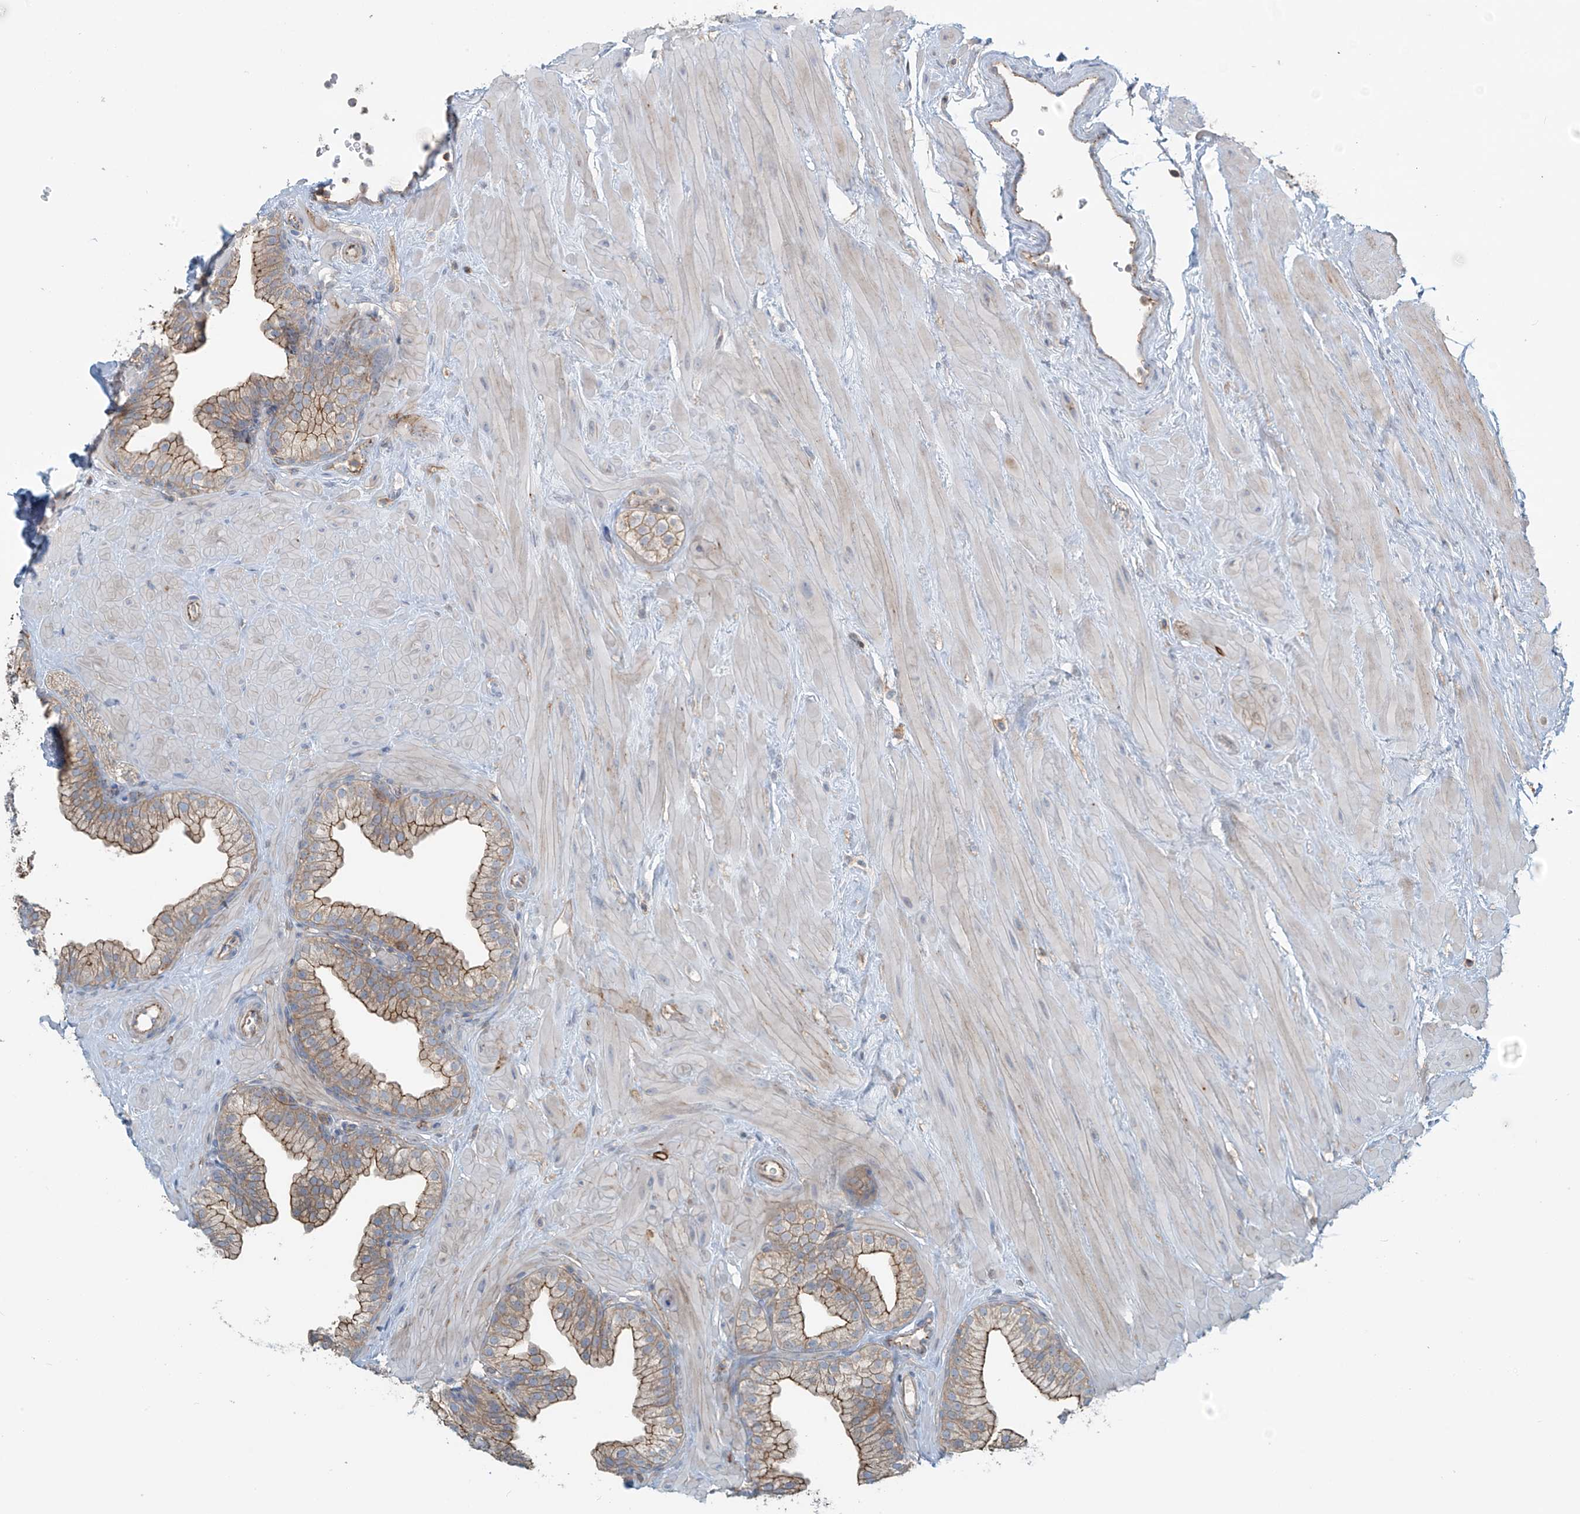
{"staining": {"intensity": "moderate", "quantity": ">75%", "location": "cytoplasmic/membranous"}, "tissue": "prostate", "cell_type": "Glandular cells", "image_type": "normal", "snomed": [{"axis": "morphology", "description": "Normal tissue, NOS"}, {"axis": "morphology", "description": "Urothelial carcinoma, Low grade"}, {"axis": "topography", "description": "Urinary bladder"}, {"axis": "topography", "description": "Prostate"}], "caption": "This histopathology image shows benign prostate stained with immunohistochemistry (IHC) to label a protein in brown. The cytoplasmic/membranous of glandular cells show moderate positivity for the protein. Nuclei are counter-stained blue.", "gene": "SLC9A2", "patient": {"sex": "male", "age": 60}}